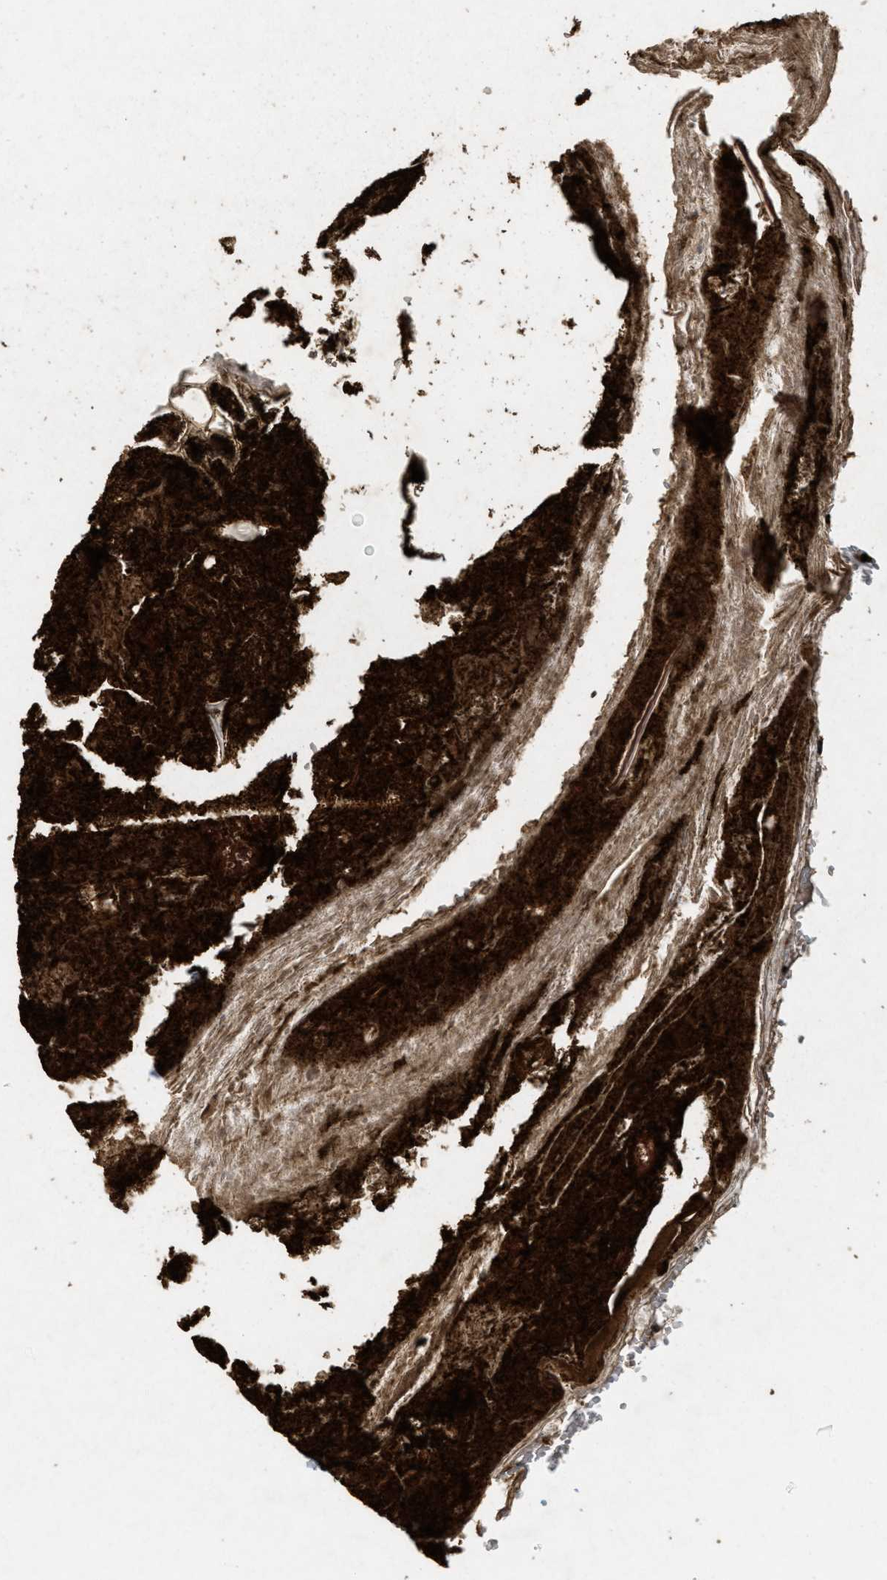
{"staining": {"intensity": "moderate", "quantity": ">75%", "location": "cytoplasmic/membranous"}, "tissue": "appendix", "cell_type": "Glandular cells", "image_type": "normal", "snomed": [{"axis": "morphology", "description": "Normal tissue, NOS"}, {"axis": "topography", "description": "Appendix"}], "caption": "Moderate cytoplasmic/membranous protein expression is identified in approximately >75% of glandular cells in appendix. The protein of interest is shown in brown color, while the nuclei are stained blue.", "gene": "ATG7", "patient": {"sex": "female", "age": 10}}